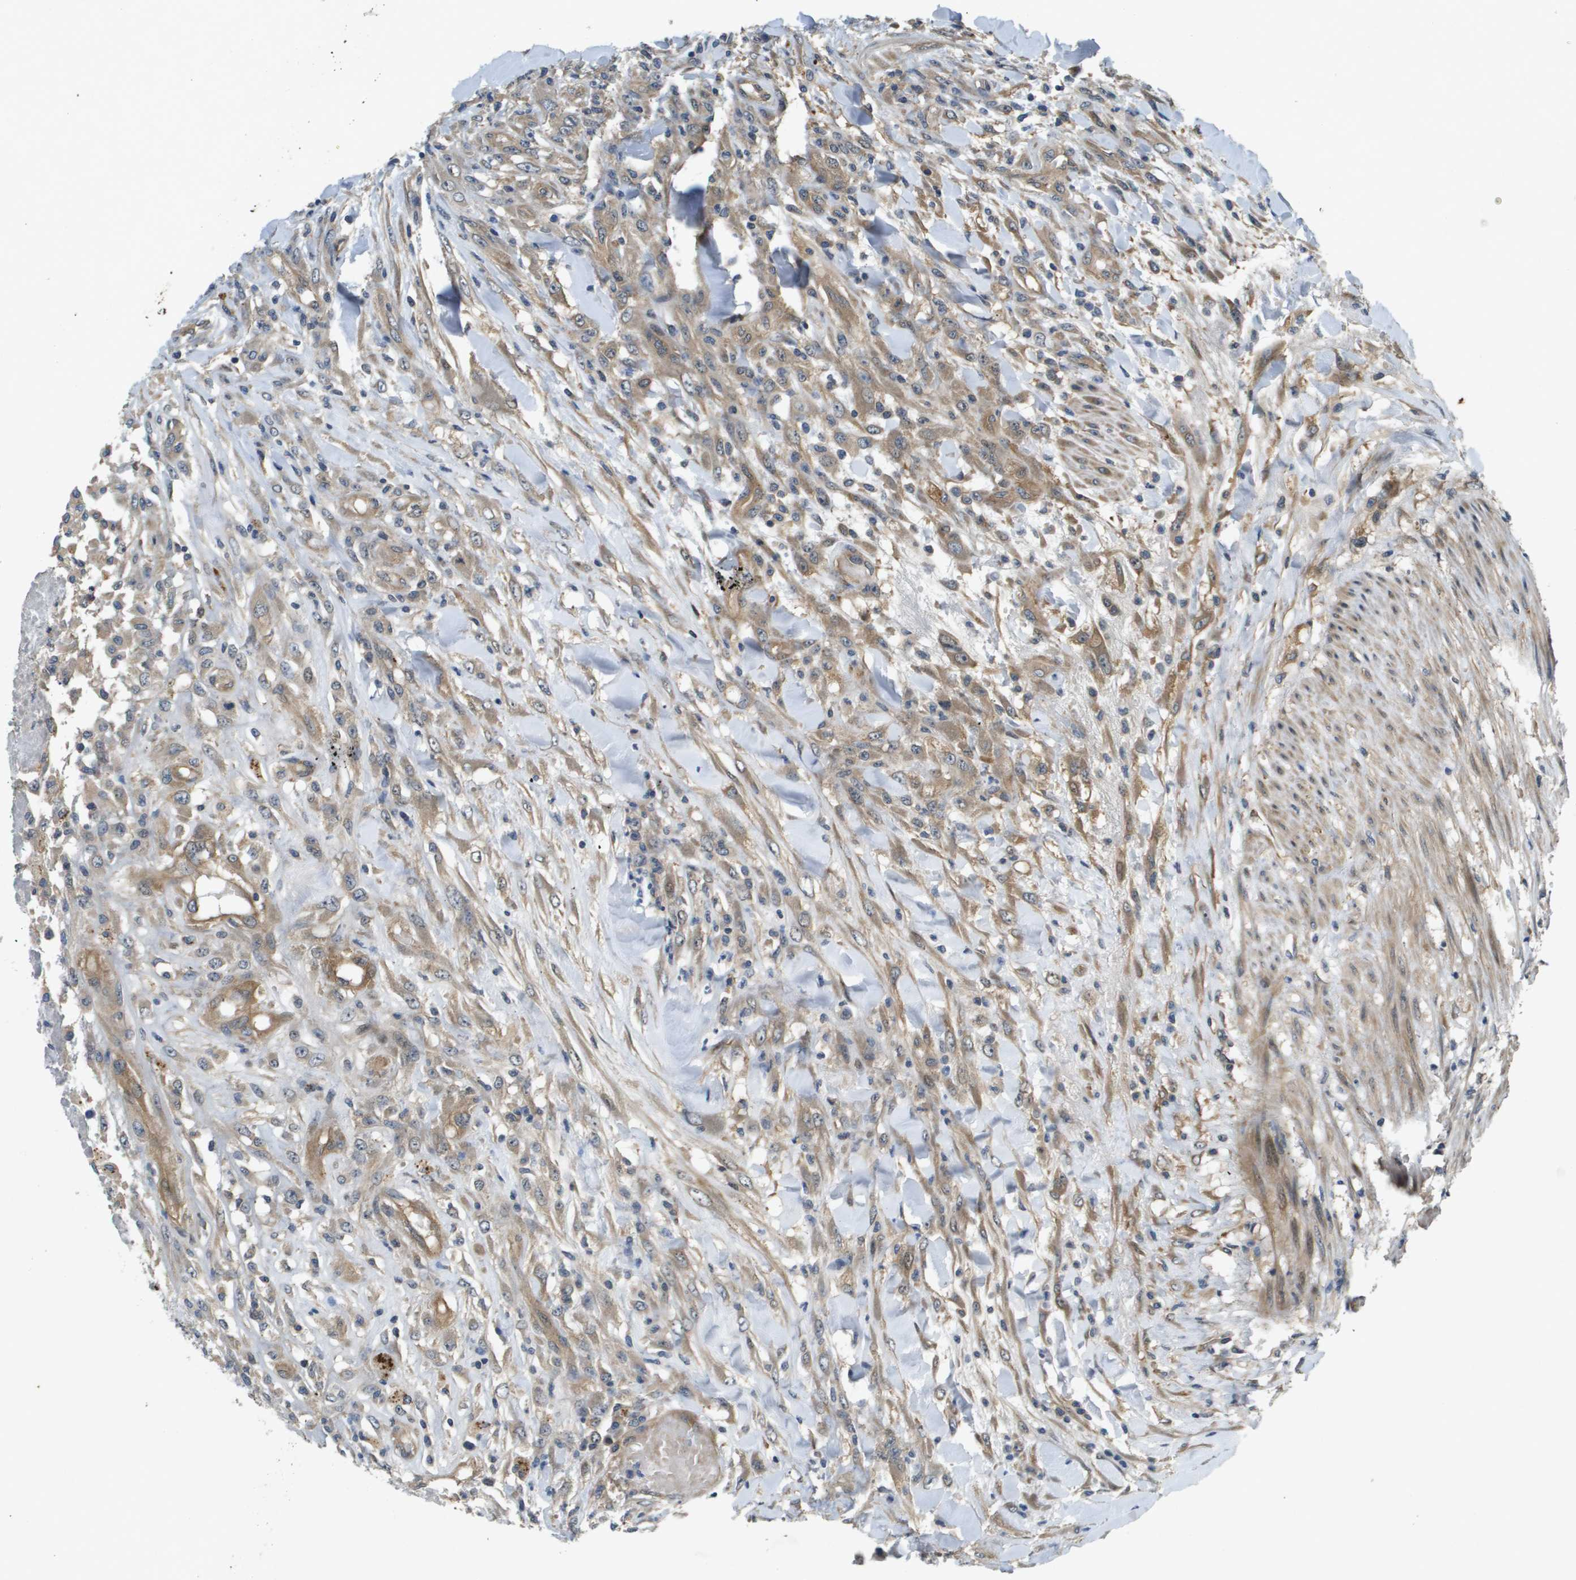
{"staining": {"intensity": "moderate", "quantity": ">75%", "location": "cytoplasmic/membranous"}, "tissue": "testis cancer", "cell_type": "Tumor cells", "image_type": "cancer", "snomed": [{"axis": "morphology", "description": "Seminoma, NOS"}, {"axis": "topography", "description": "Testis"}], "caption": "Human testis seminoma stained for a protein (brown) displays moderate cytoplasmic/membranous positive staining in approximately >75% of tumor cells.", "gene": "PGAP3", "patient": {"sex": "male", "age": 59}}